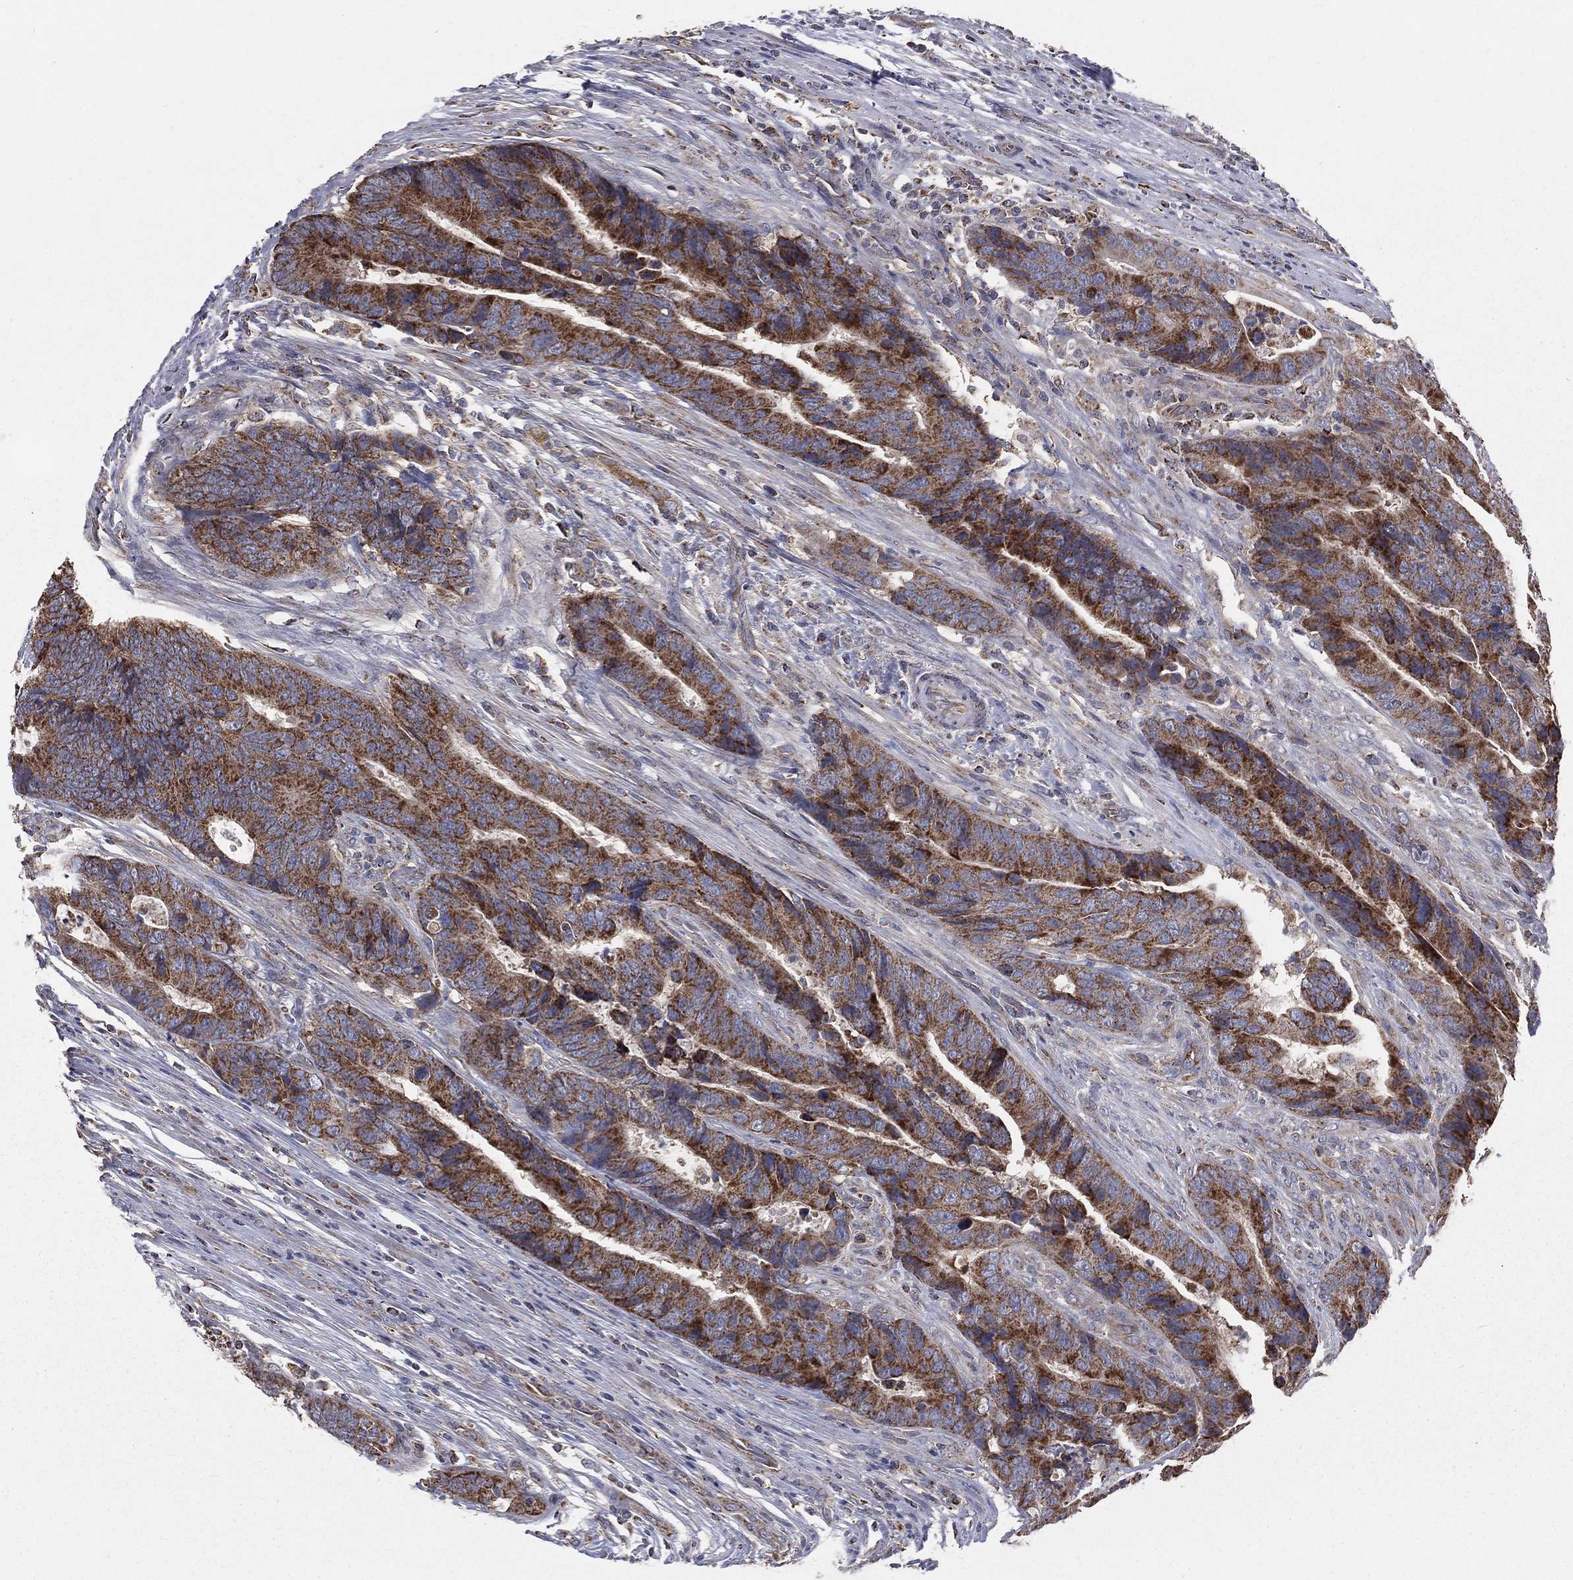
{"staining": {"intensity": "strong", "quantity": ">75%", "location": "cytoplasmic/membranous"}, "tissue": "colorectal cancer", "cell_type": "Tumor cells", "image_type": "cancer", "snomed": [{"axis": "morphology", "description": "Adenocarcinoma, NOS"}, {"axis": "topography", "description": "Colon"}], "caption": "The image reveals staining of colorectal adenocarcinoma, revealing strong cytoplasmic/membranous protein staining (brown color) within tumor cells.", "gene": "HADH", "patient": {"sex": "female", "age": 56}}